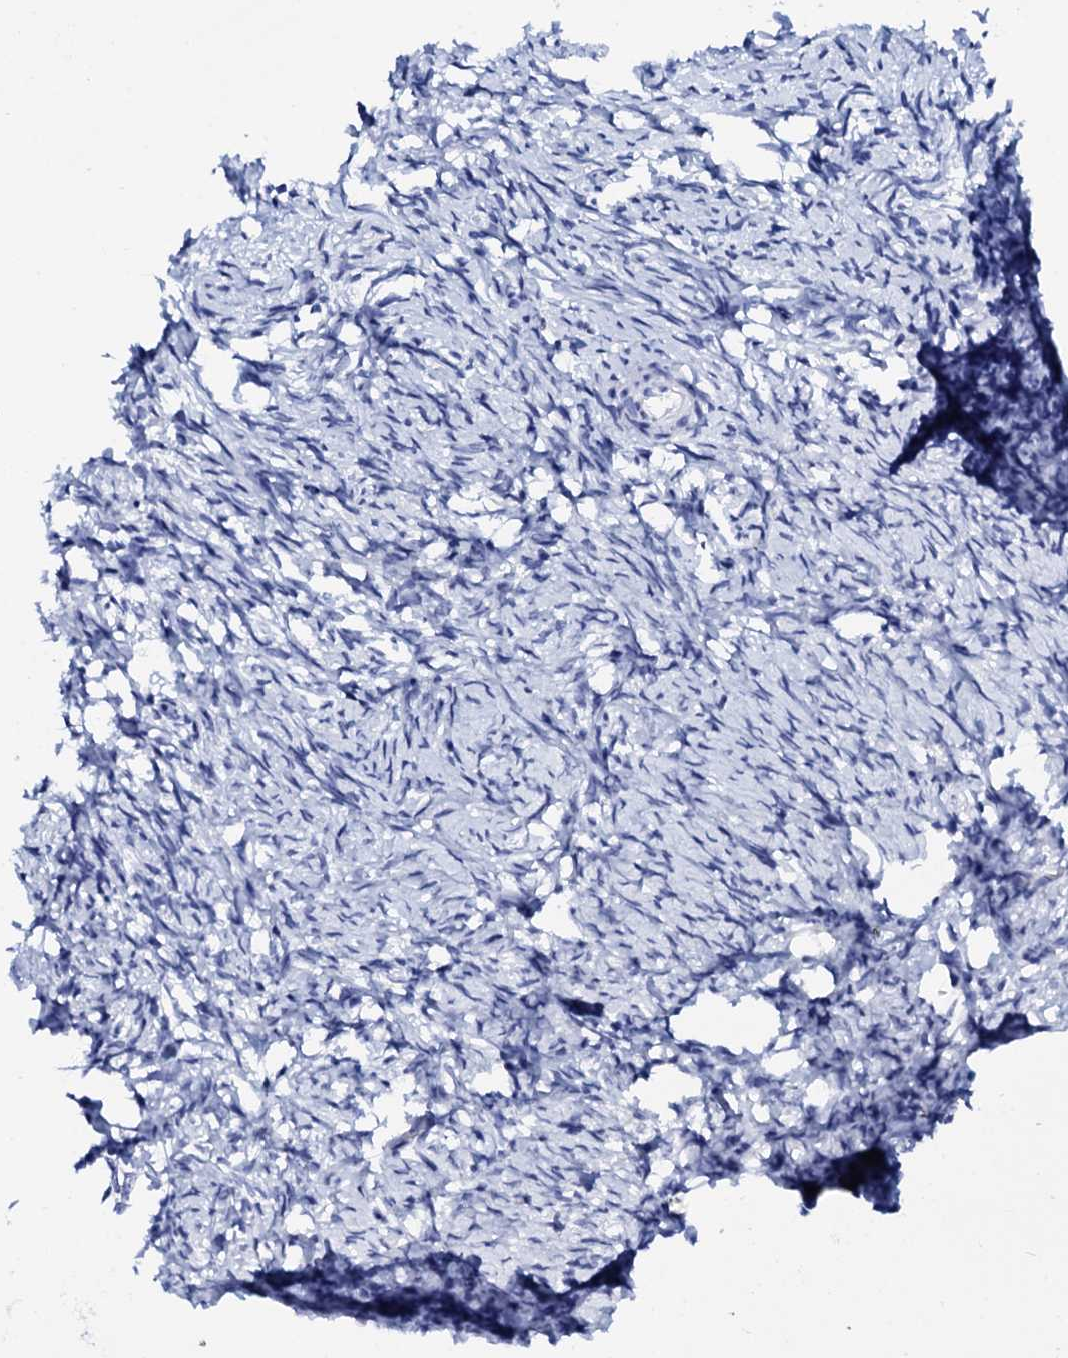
{"staining": {"intensity": "negative", "quantity": "none", "location": "none"}, "tissue": "ovary", "cell_type": "Ovarian stroma cells", "image_type": "normal", "snomed": [{"axis": "morphology", "description": "Normal tissue, NOS"}, {"axis": "topography", "description": "Ovary"}], "caption": "Ovary stained for a protein using immunohistochemistry (IHC) demonstrates no positivity ovarian stroma cells.", "gene": "SPATA19", "patient": {"sex": "female", "age": 51}}